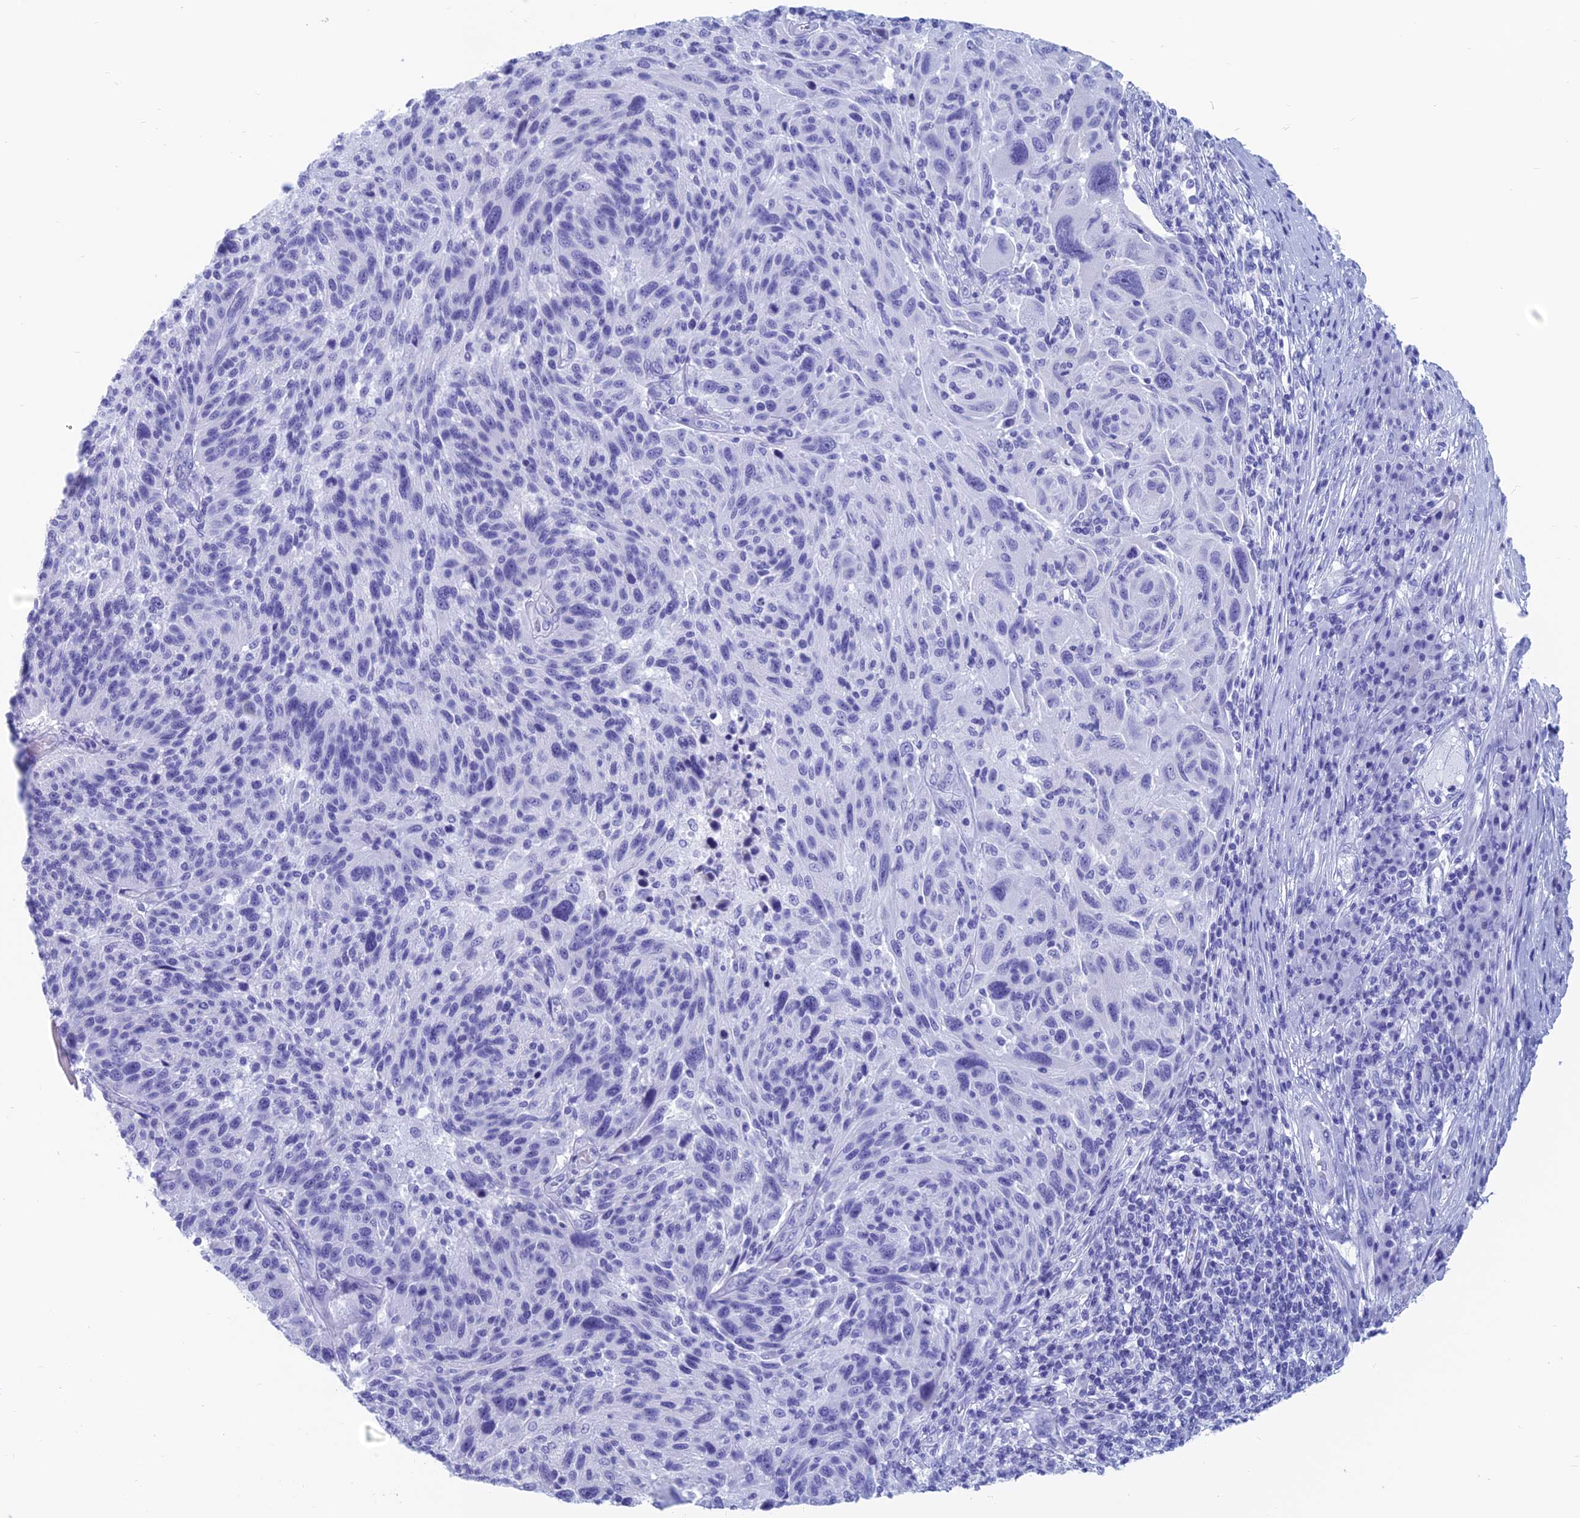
{"staining": {"intensity": "negative", "quantity": "none", "location": "none"}, "tissue": "melanoma", "cell_type": "Tumor cells", "image_type": "cancer", "snomed": [{"axis": "morphology", "description": "Malignant melanoma, NOS"}, {"axis": "topography", "description": "Skin"}], "caption": "Immunohistochemistry (IHC) photomicrograph of neoplastic tissue: malignant melanoma stained with DAB (3,3'-diaminobenzidine) exhibits no significant protein expression in tumor cells. (Stains: DAB (3,3'-diaminobenzidine) immunohistochemistry with hematoxylin counter stain, Microscopy: brightfield microscopy at high magnification).", "gene": "CAPS", "patient": {"sex": "male", "age": 53}}